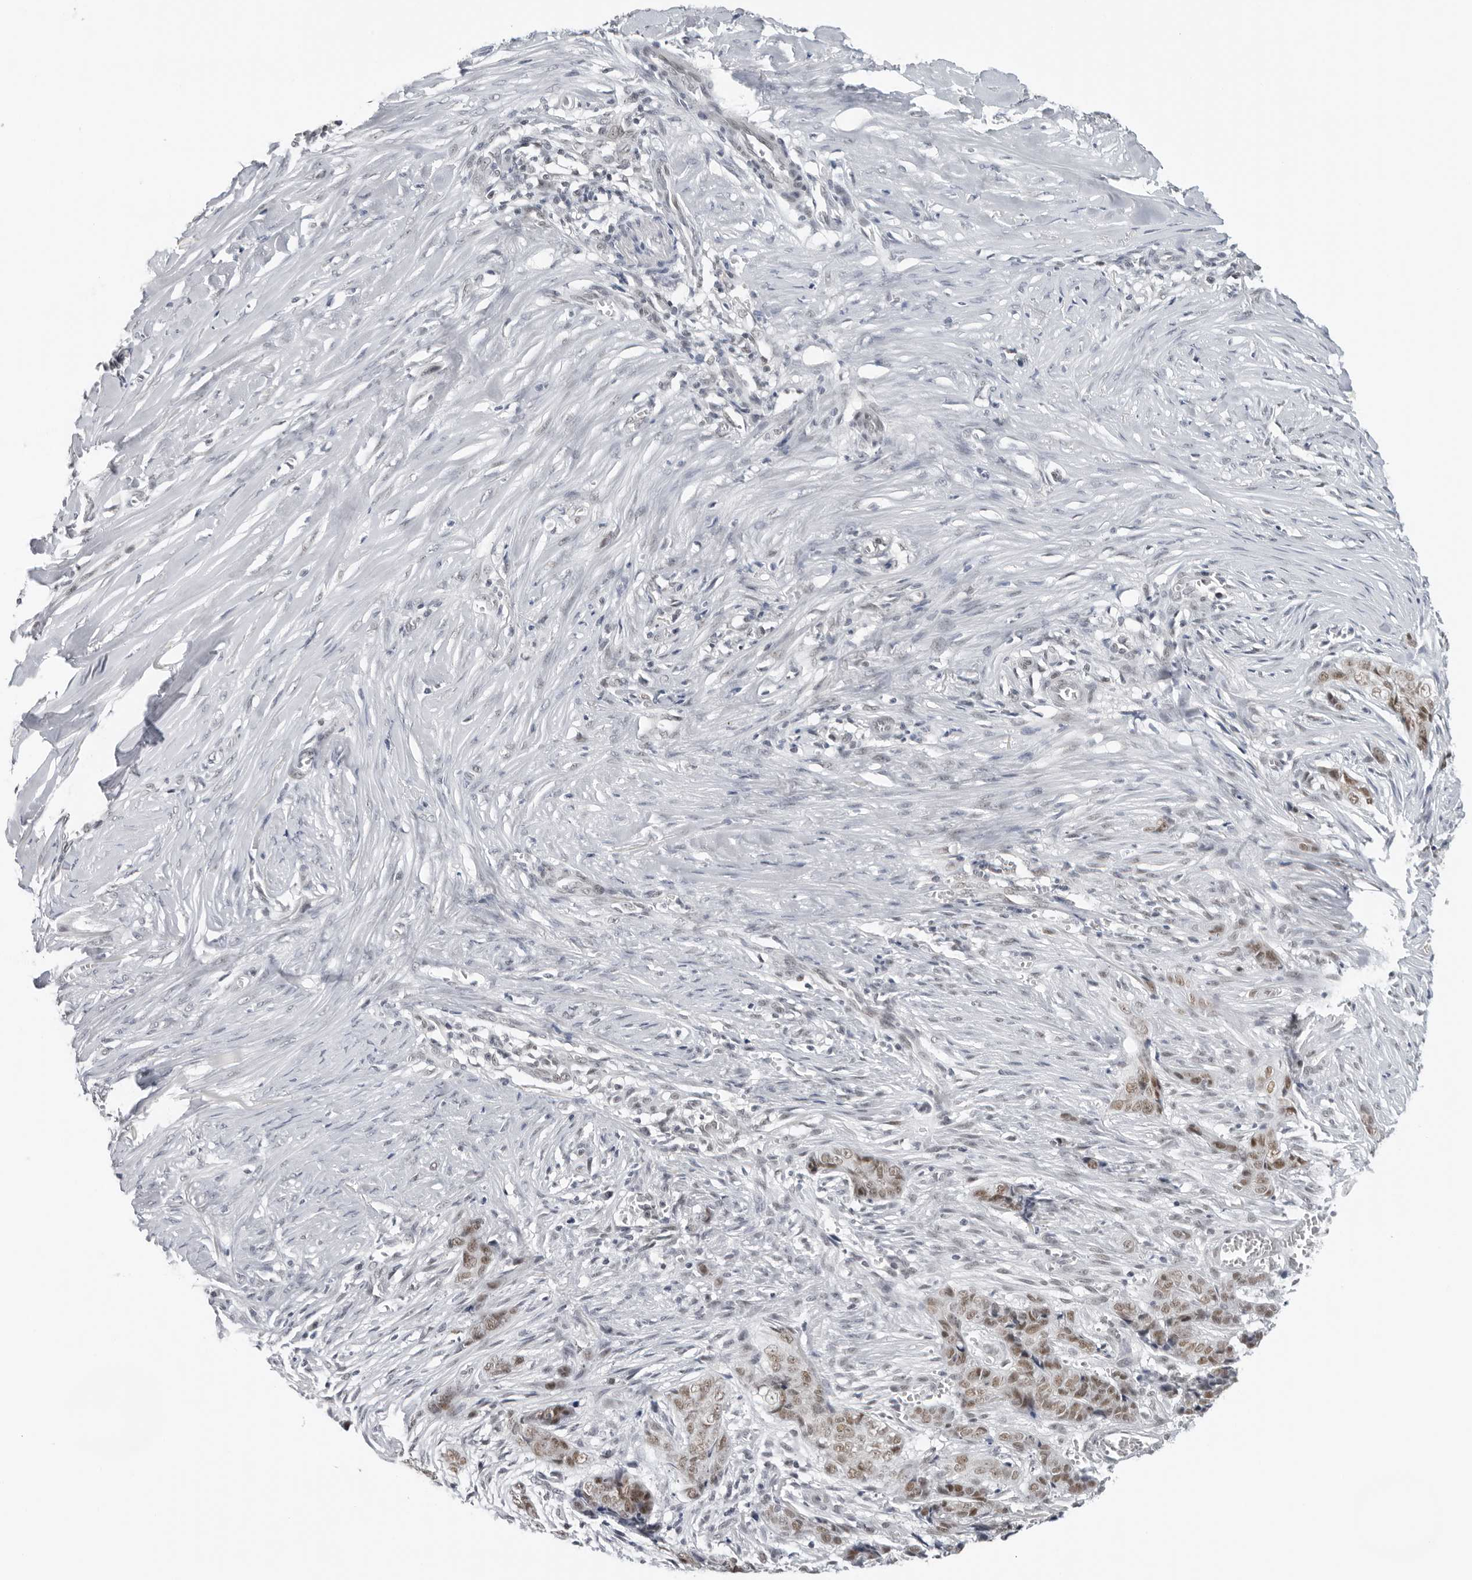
{"staining": {"intensity": "weak", "quantity": ">75%", "location": "nuclear"}, "tissue": "skin cancer", "cell_type": "Tumor cells", "image_type": "cancer", "snomed": [{"axis": "morphology", "description": "Basal cell carcinoma"}, {"axis": "topography", "description": "Skin"}], "caption": "Protein analysis of basal cell carcinoma (skin) tissue shows weak nuclear positivity in about >75% of tumor cells. The protein of interest is stained brown, and the nuclei are stained in blue (DAB (3,3'-diaminobenzidine) IHC with brightfield microscopy, high magnification).", "gene": "FOXK2", "patient": {"sex": "female", "age": 64}}